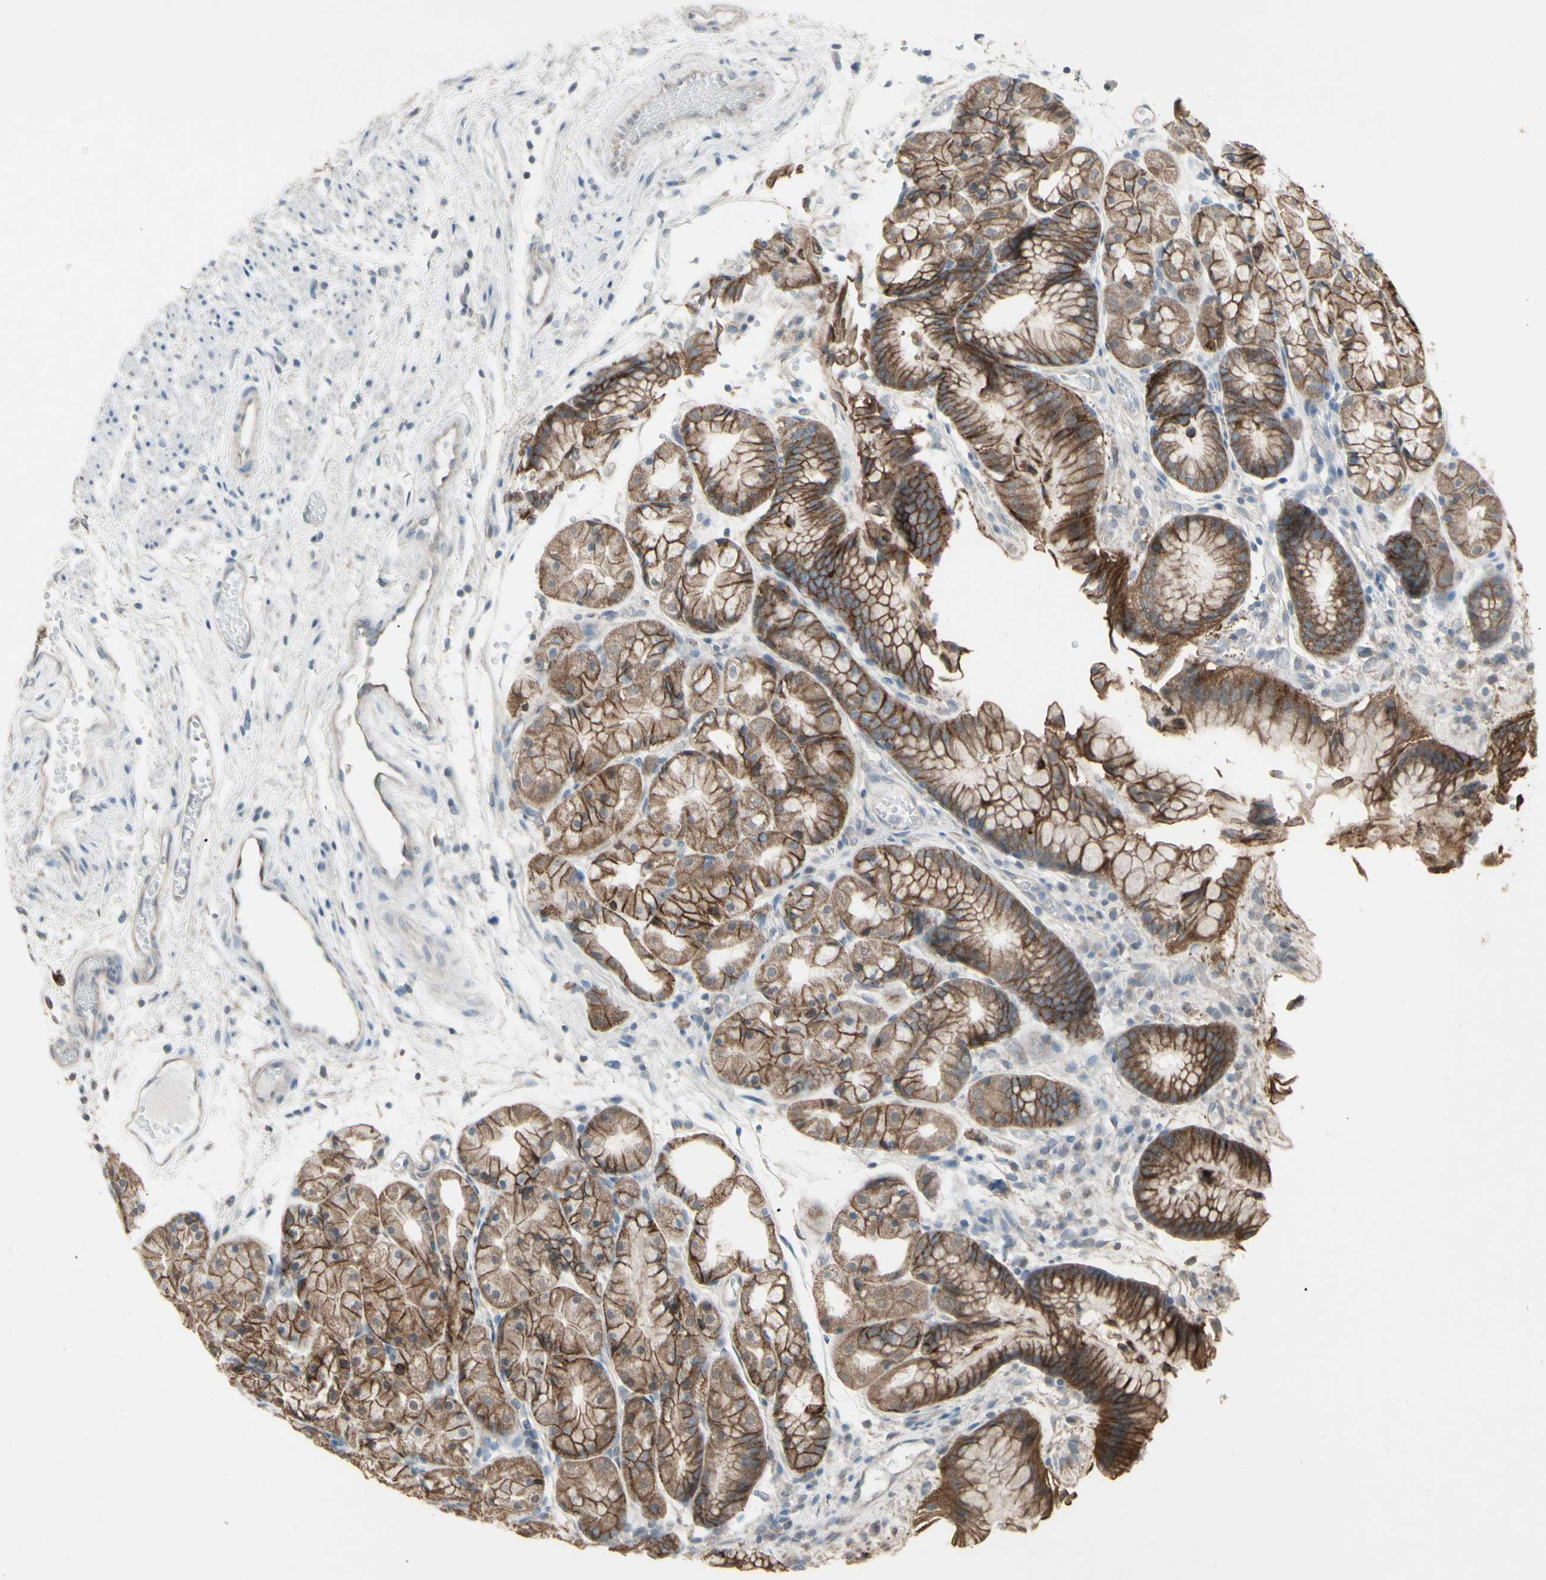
{"staining": {"intensity": "strong", "quantity": ">75%", "location": "cytoplasmic/membranous"}, "tissue": "stomach", "cell_type": "Glandular cells", "image_type": "normal", "snomed": [{"axis": "morphology", "description": "Normal tissue, NOS"}, {"axis": "topography", "description": "Stomach, upper"}], "caption": "Immunohistochemical staining of benign stomach shows strong cytoplasmic/membranous protein staining in approximately >75% of glandular cells. (Stains: DAB in brown, nuclei in blue, Microscopy: brightfield microscopy at high magnification).", "gene": "ENSG00000285526", "patient": {"sex": "male", "age": 72}}